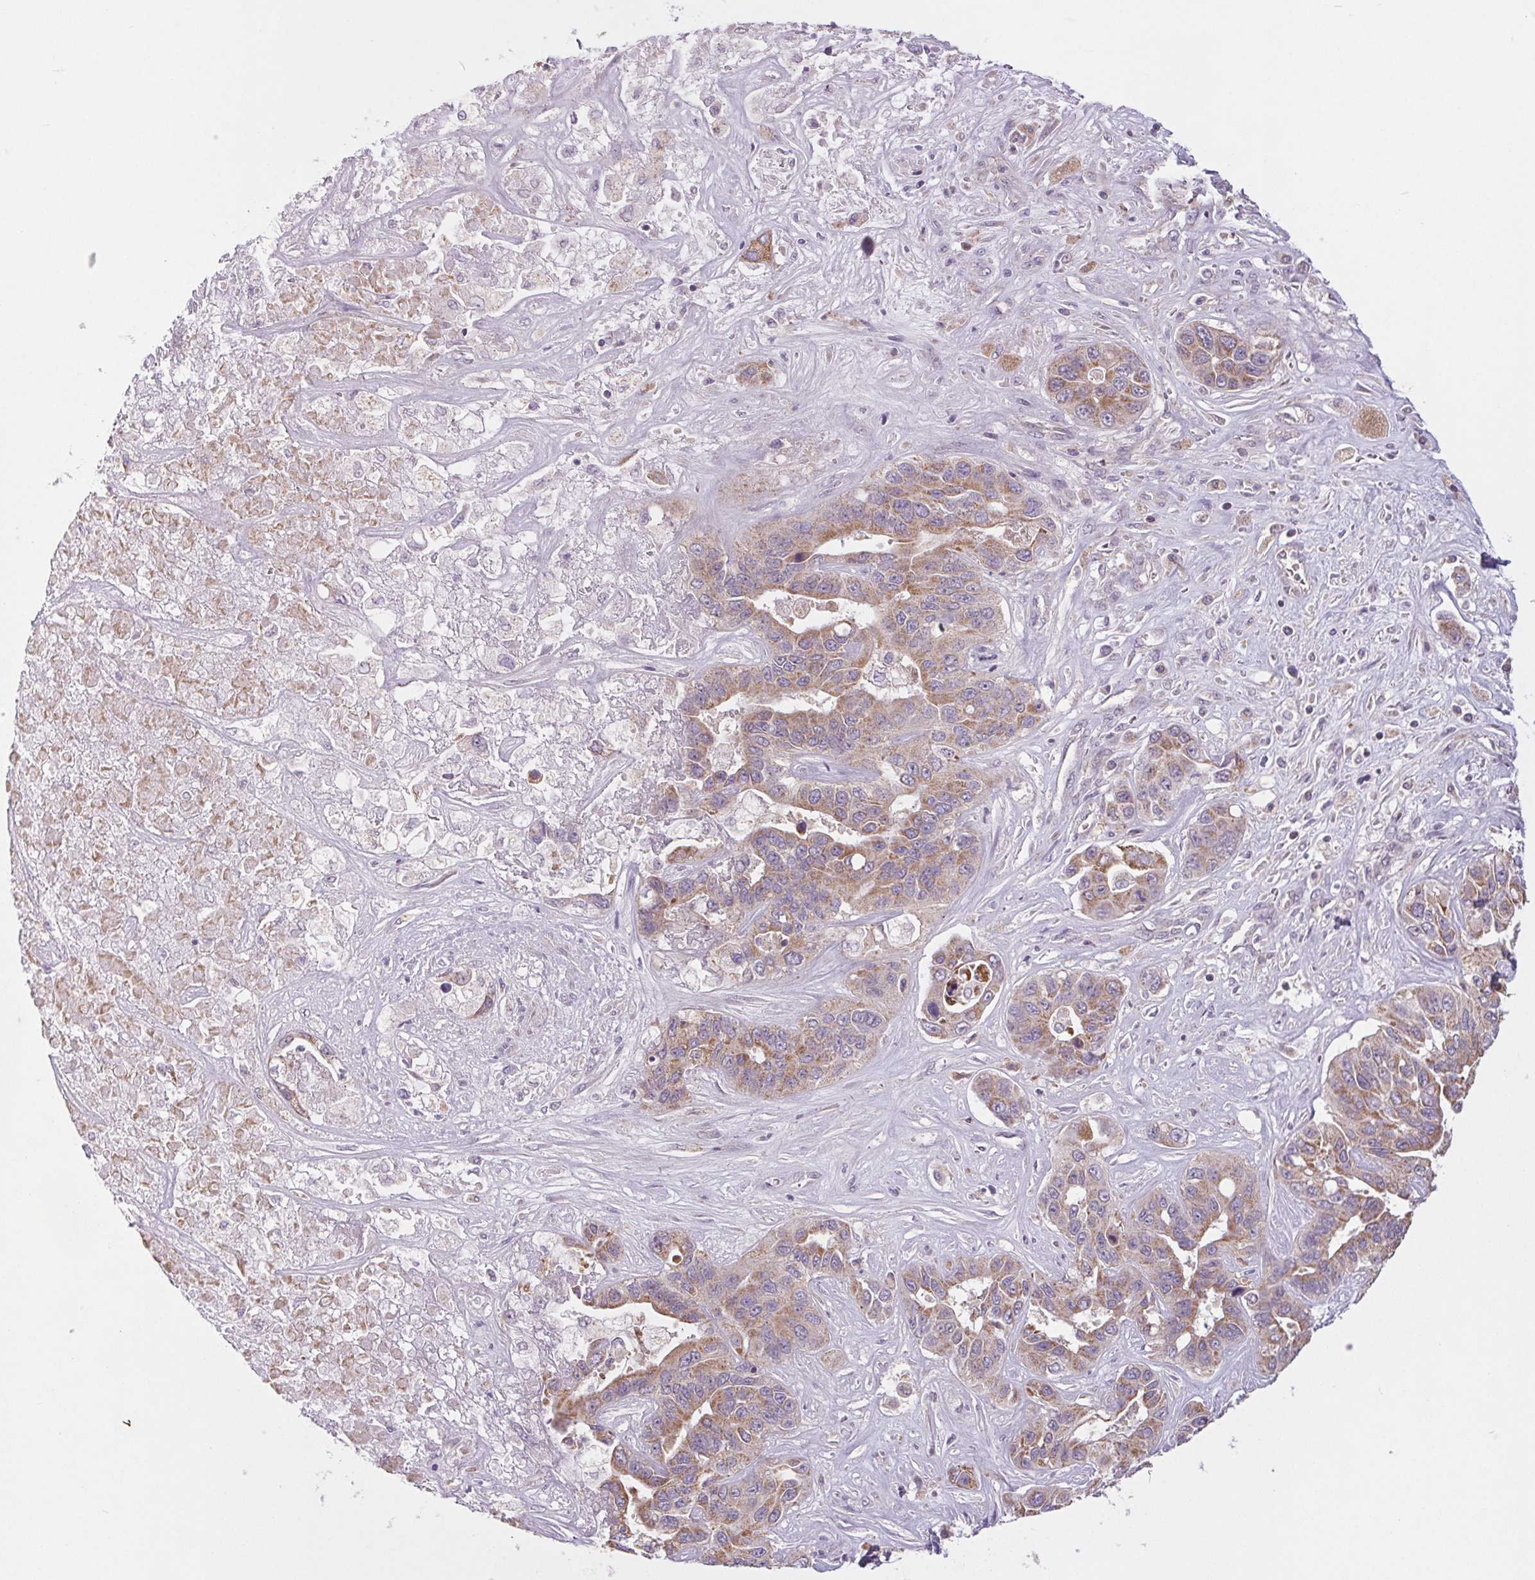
{"staining": {"intensity": "weak", "quantity": ">75%", "location": "cytoplasmic/membranous"}, "tissue": "liver cancer", "cell_type": "Tumor cells", "image_type": "cancer", "snomed": [{"axis": "morphology", "description": "Cholangiocarcinoma"}, {"axis": "topography", "description": "Liver"}], "caption": "A high-resolution image shows IHC staining of liver cholangiocarcinoma, which exhibits weak cytoplasmic/membranous expression in approximately >75% of tumor cells.", "gene": "MAP3K5", "patient": {"sex": "female", "age": 52}}